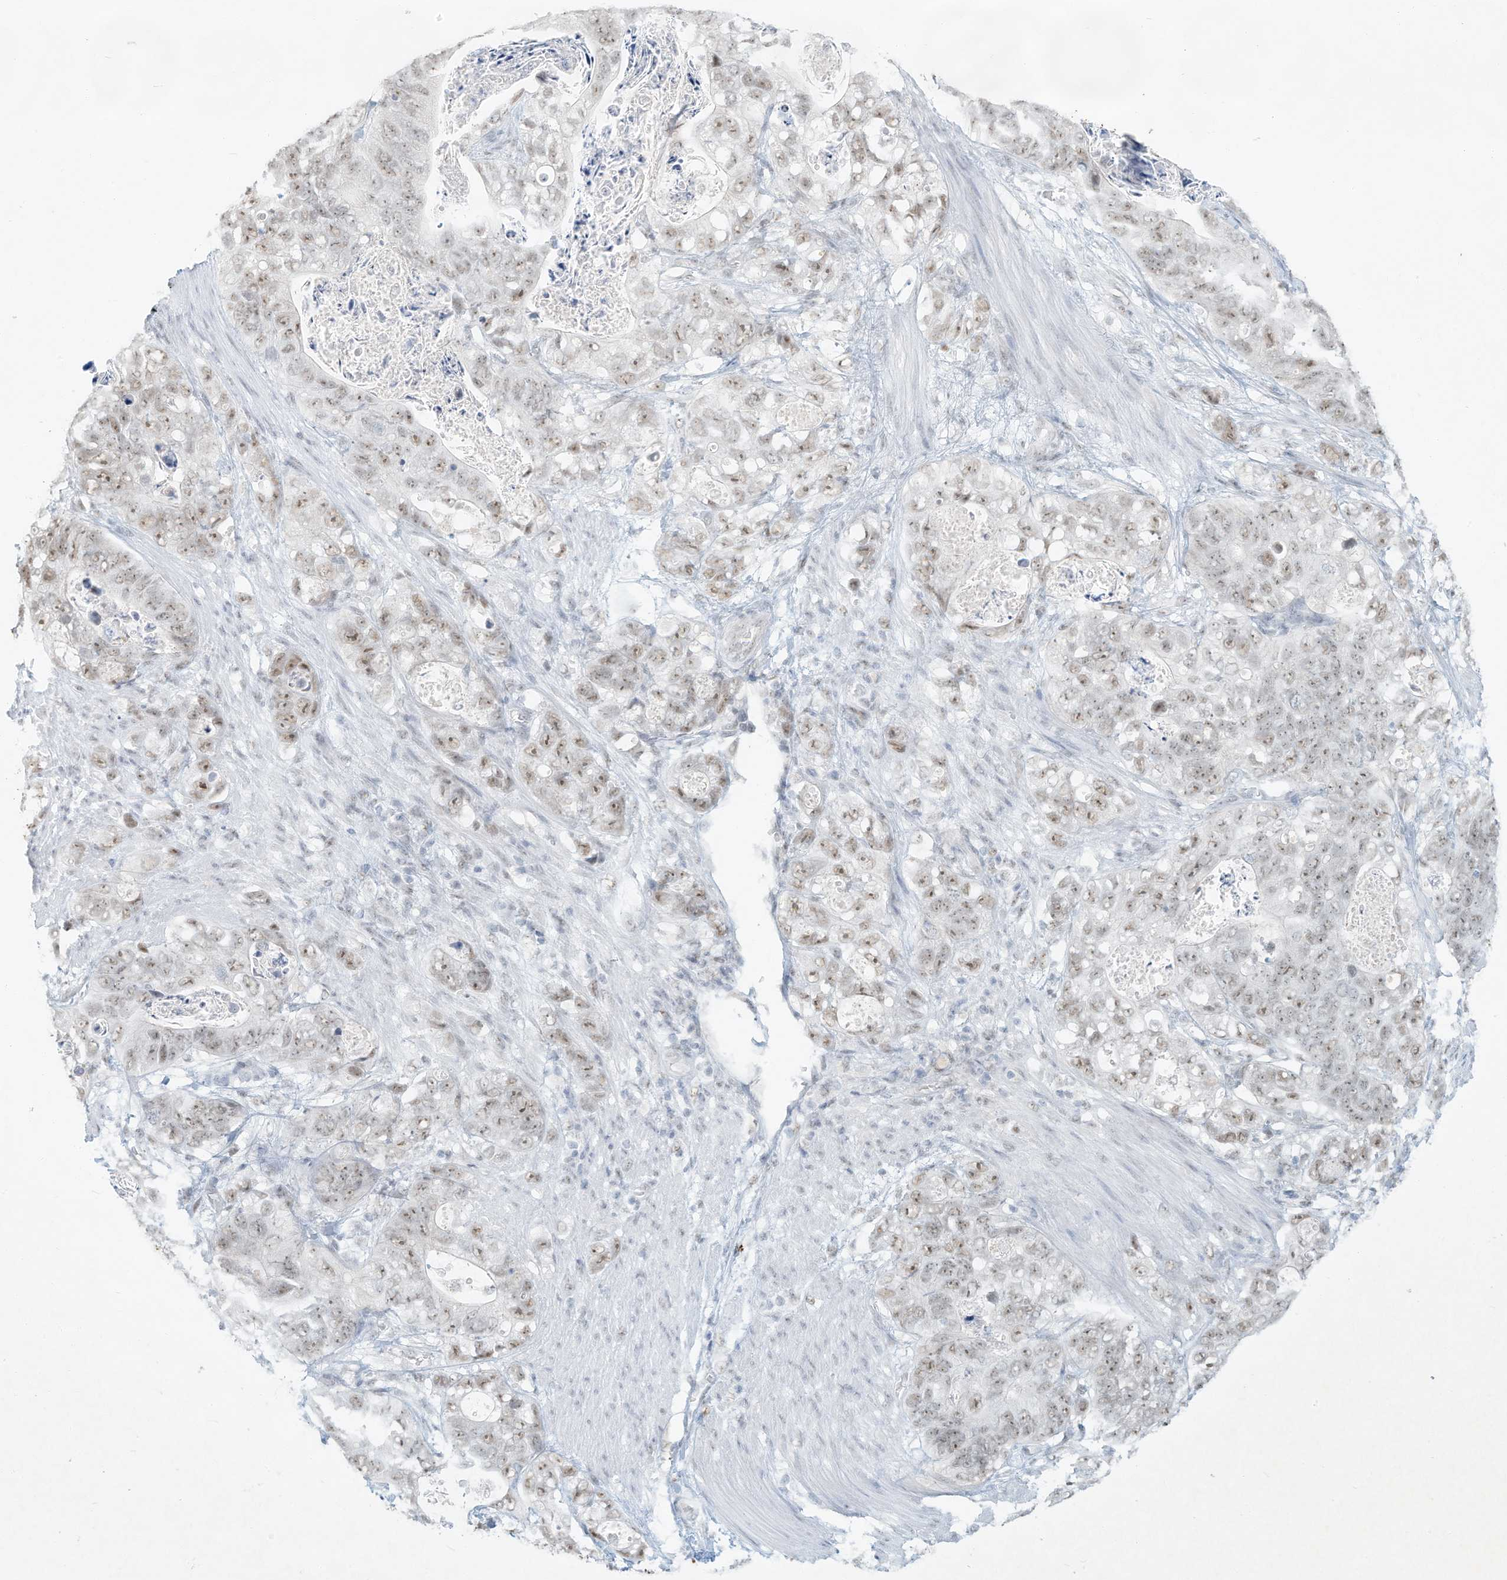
{"staining": {"intensity": "weak", "quantity": "25%-75%", "location": "nuclear"}, "tissue": "stomach cancer", "cell_type": "Tumor cells", "image_type": "cancer", "snomed": [{"axis": "morphology", "description": "Normal tissue, NOS"}, {"axis": "morphology", "description": "Adenocarcinoma, NOS"}, {"axis": "topography", "description": "Stomach"}], "caption": "The image shows immunohistochemical staining of adenocarcinoma (stomach). There is weak nuclear positivity is seen in about 25%-75% of tumor cells.", "gene": "PGC", "patient": {"sex": "female", "age": 89}}